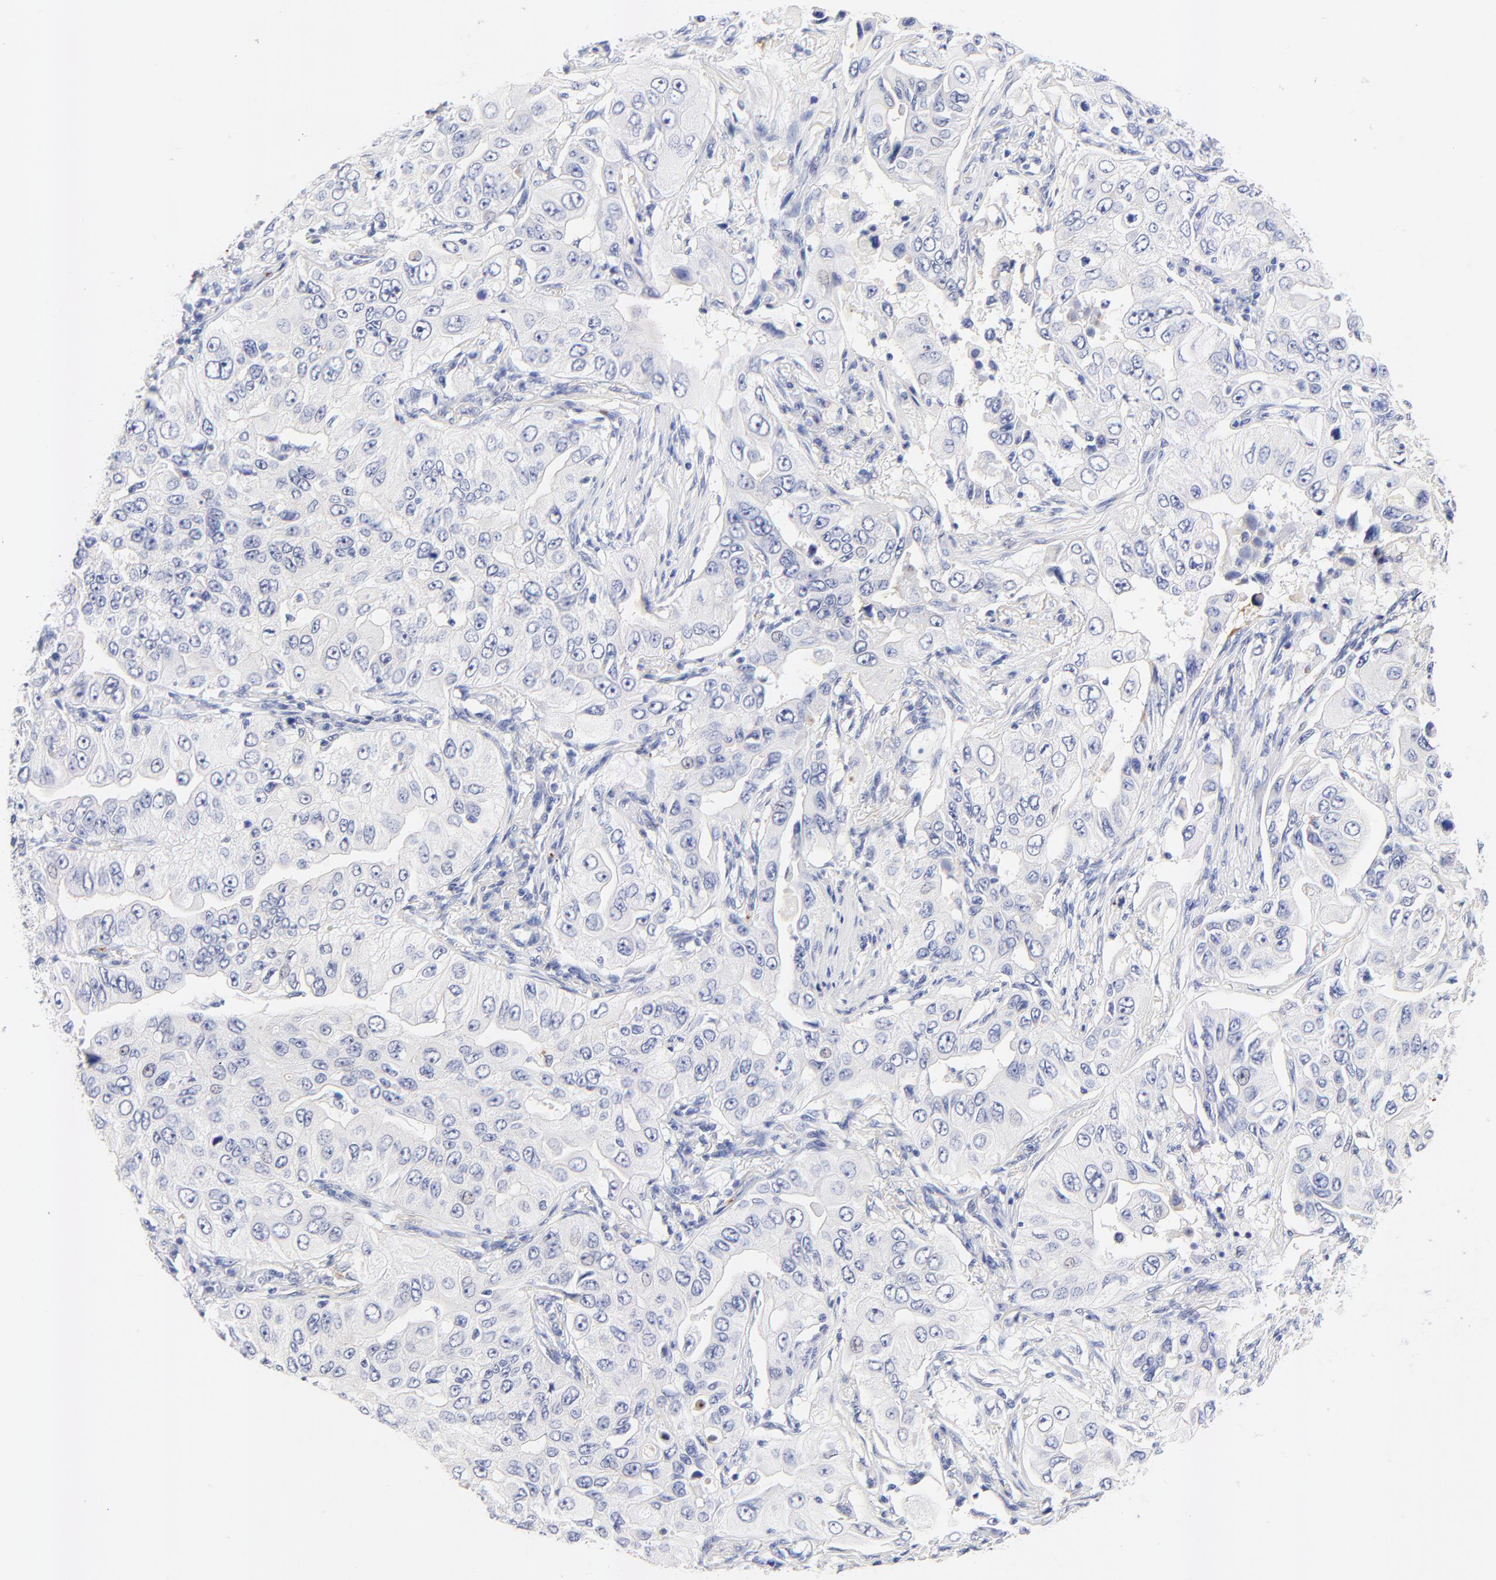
{"staining": {"intensity": "negative", "quantity": "none", "location": "none"}, "tissue": "lung cancer", "cell_type": "Tumor cells", "image_type": "cancer", "snomed": [{"axis": "morphology", "description": "Adenocarcinoma, NOS"}, {"axis": "topography", "description": "Lung"}], "caption": "Tumor cells are negative for protein expression in human adenocarcinoma (lung).", "gene": "FAM117B", "patient": {"sex": "male", "age": 84}}